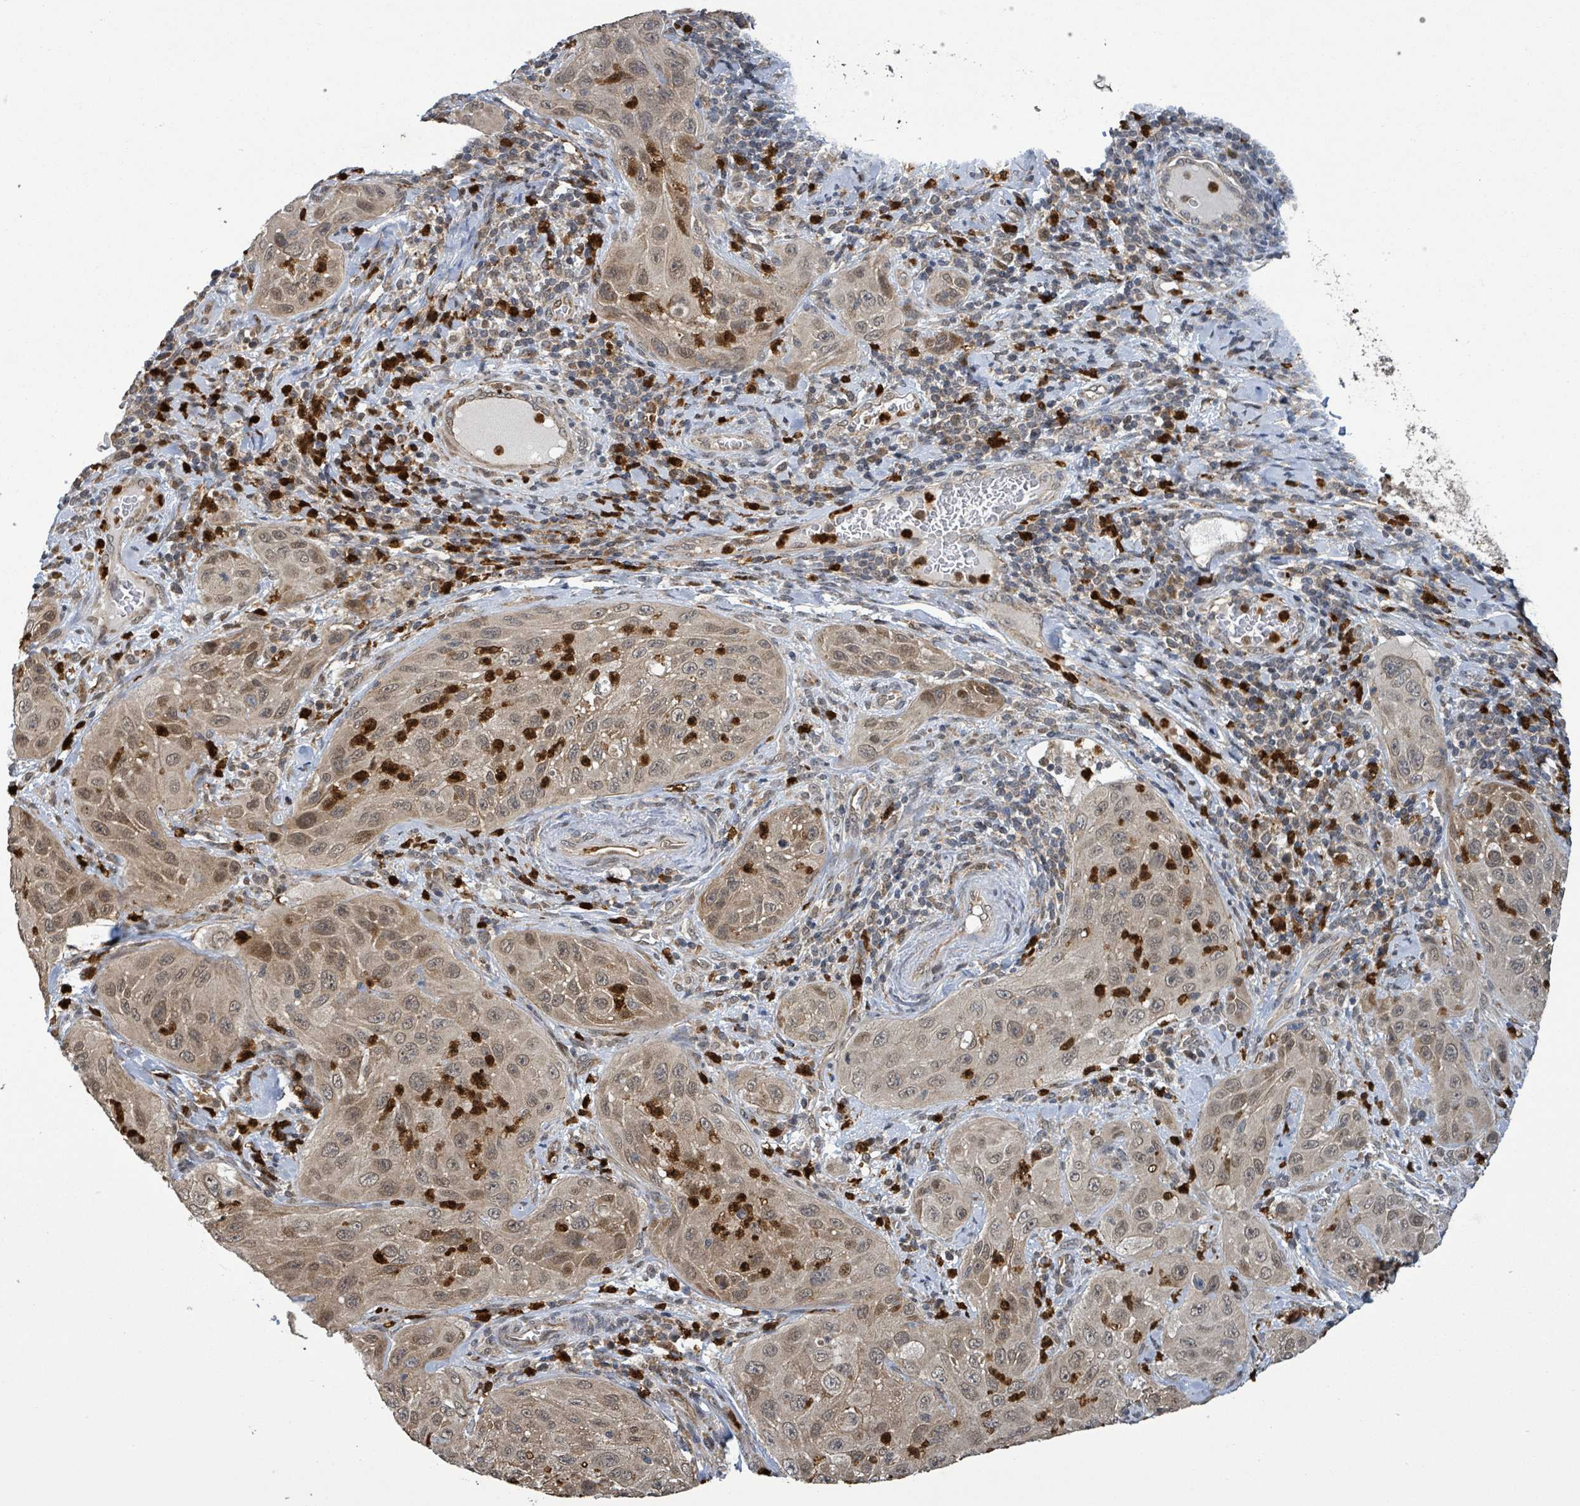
{"staining": {"intensity": "strong", "quantity": "<25%", "location": "cytoplasmic/membranous,nuclear"}, "tissue": "cervical cancer", "cell_type": "Tumor cells", "image_type": "cancer", "snomed": [{"axis": "morphology", "description": "Squamous cell carcinoma, NOS"}, {"axis": "topography", "description": "Cervix"}], "caption": "A photomicrograph of human squamous cell carcinoma (cervical) stained for a protein shows strong cytoplasmic/membranous and nuclear brown staining in tumor cells.", "gene": "COQ6", "patient": {"sex": "female", "age": 42}}